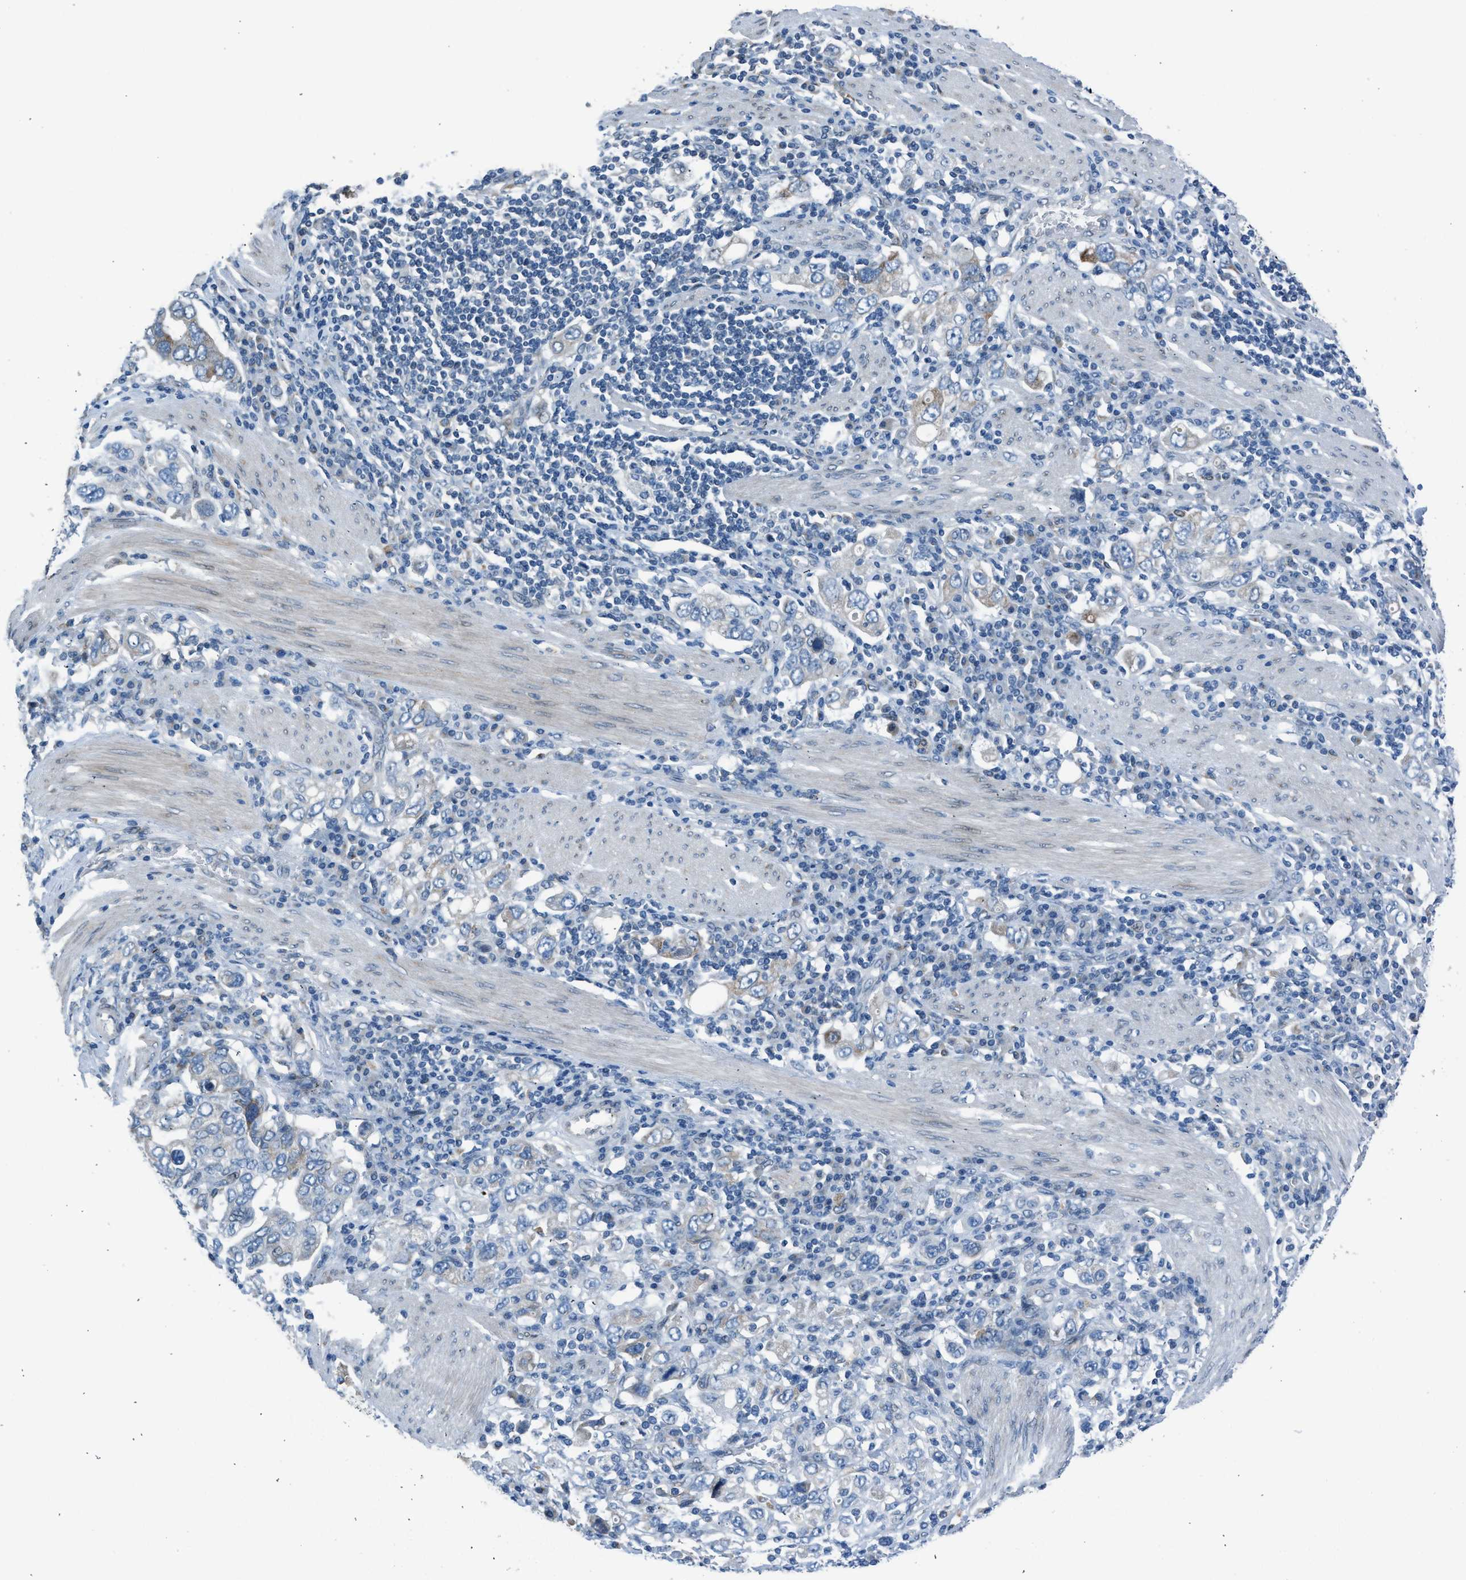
{"staining": {"intensity": "weak", "quantity": "<25%", "location": "cytoplasmic/membranous"}, "tissue": "stomach cancer", "cell_type": "Tumor cells", "image_type": "cancer", "snomed": [{"axis": "morphology", "description": "Adenocarcinoma, NOS"}, {"axis": "topography", "description": "Stomach, upper"}], "caption": "Adenocarcinoma (stomach) stained for a protein using immunohistochemistry exhibits no positivity tumor cells.", "gene": "RNF41", "patient": {"sex": "male", "age": 62}}